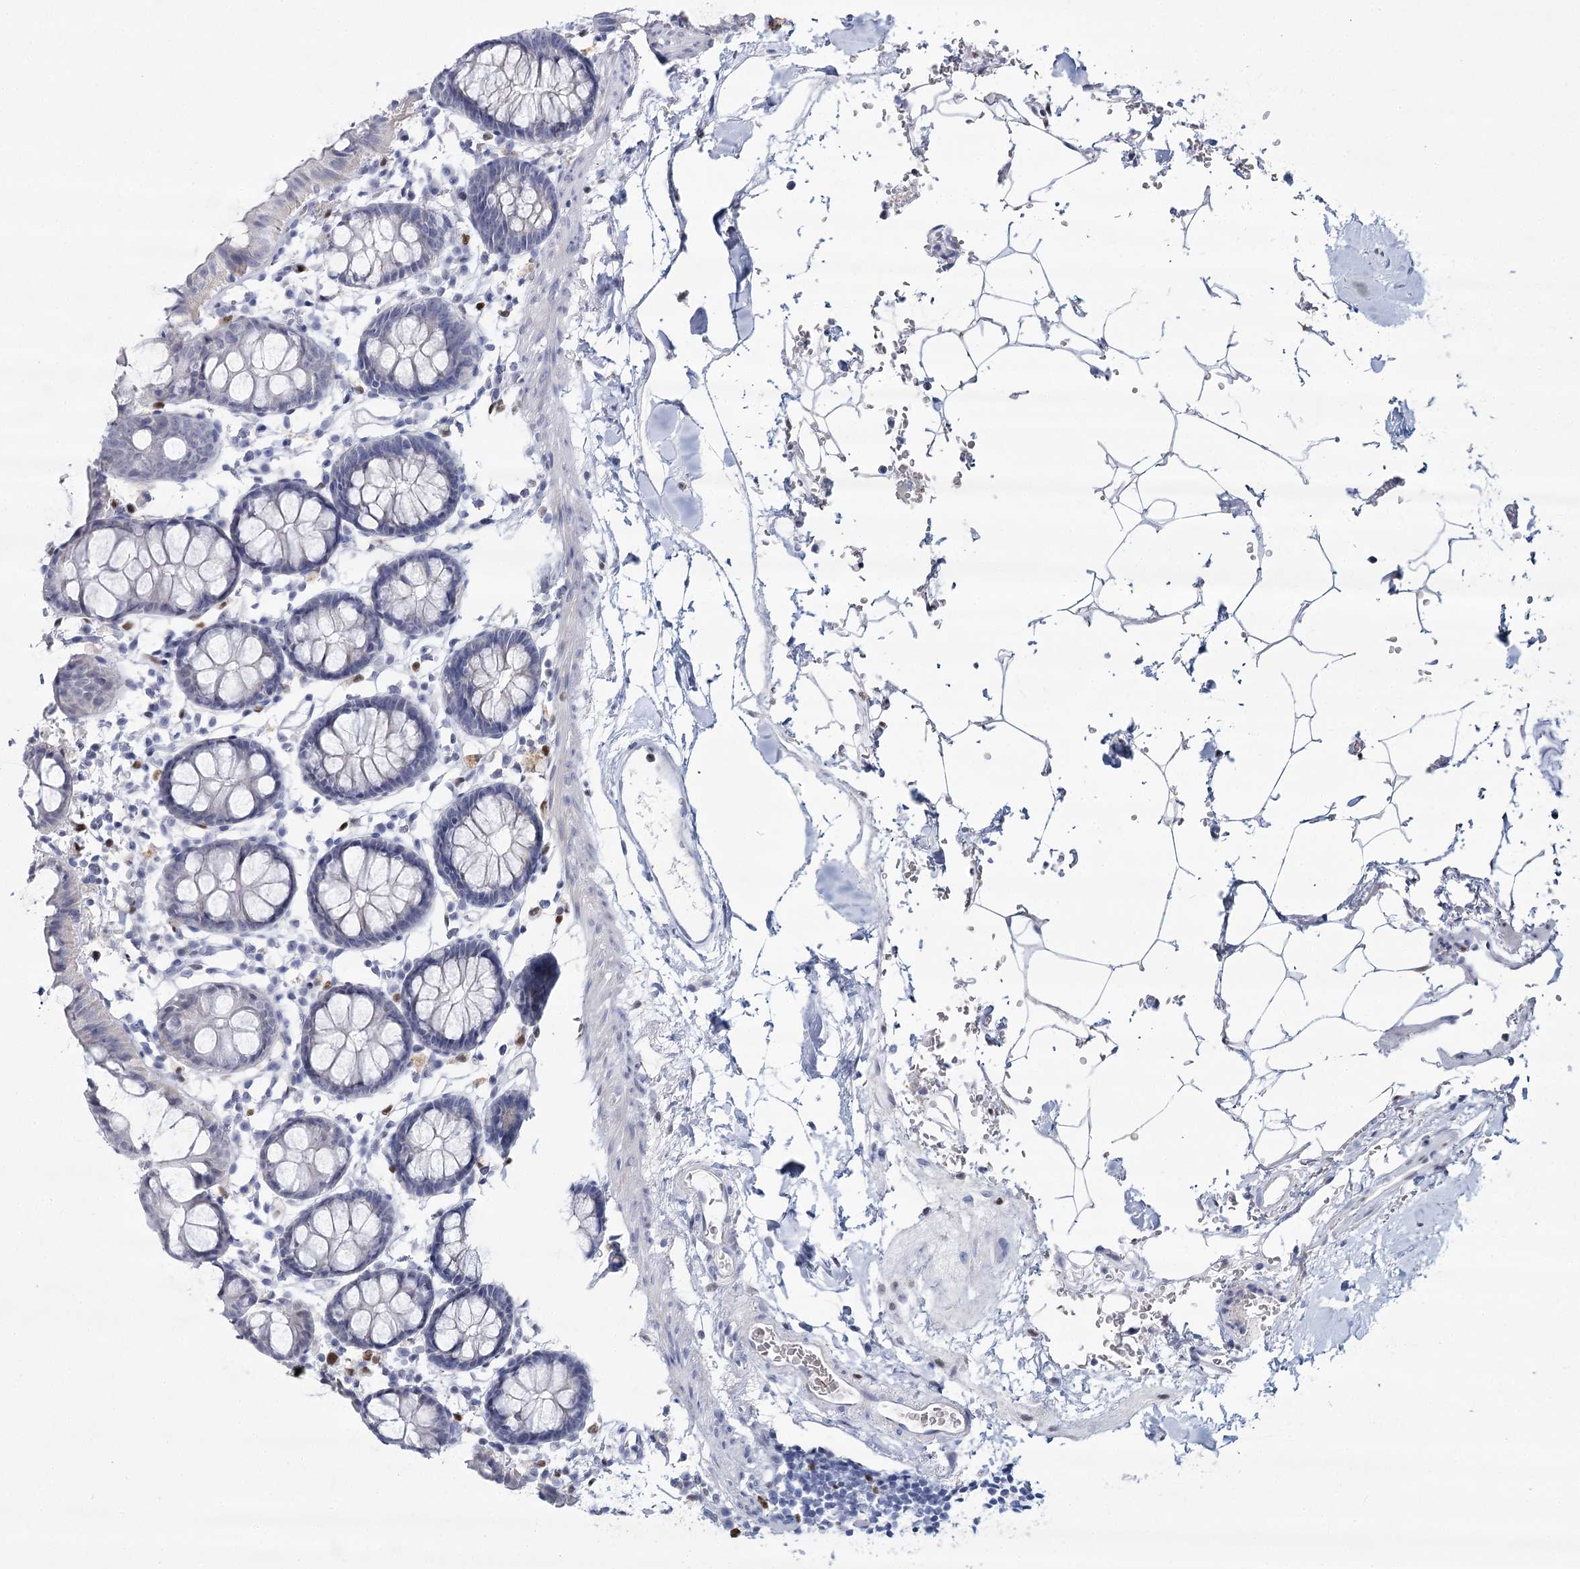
{"staining": {"intensity": "negative", "quantity": "none", "location": "none"}, "tissue": "colon", "cell_type": "Endothelial cells", "image_type": "normal", "snomed": [{"axis": "morphology", "description": "Normal tissue, NOS"}, {"axis": "topography", "description": "Colon"}], "caption": "Immunohistochemical staining of unremarkable colon shows no significant expression in endothelial cells. (Immunohistochemistry, brightfield microscopy, high magnification).", "gene": "IGSF3", "patient": {"sex": "male", "age": 75}}